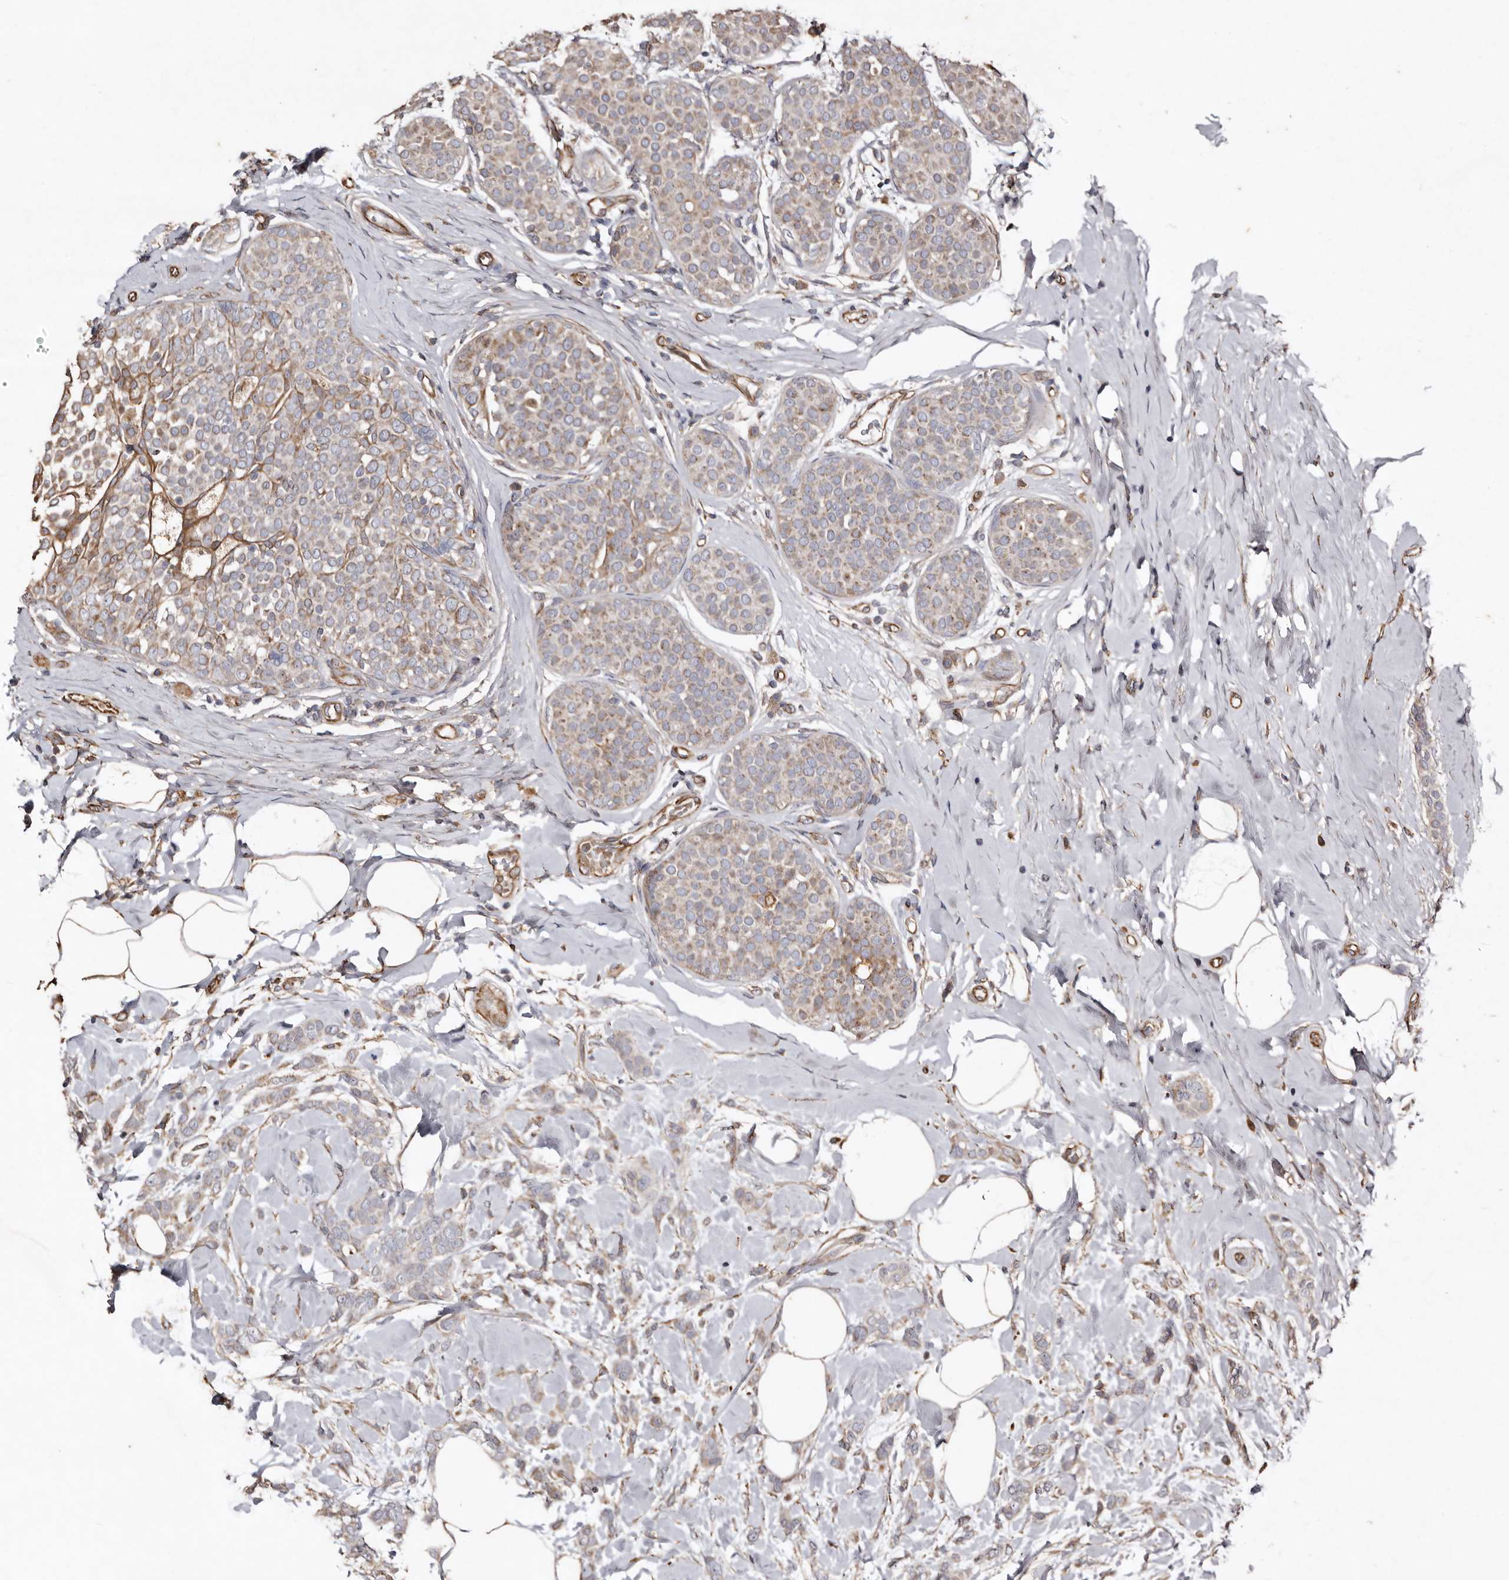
{"staining": {"intensity": "weak", "quantity": ">75%", "location": "cytoplasmic/membranous"}, "tissue": "breast cancer", "cell_type": "Tumor cells", "image_type": "cancer", "snomed": [{"axis": "morphology", "description": "Lobular carcinoma, in situ"}, {"axis": "morphology", "description": "Lobular carcinoma"}, {"axis": "topography", "description": "Breast"}], "caption": "Immunohistochemistry of lobular carcinoma in situ (breast) reveals low levels of weak cytoplasmic/membranous staining in about >75% of tumor cells. (Stains: DAB (3,3'-diaminobenzidine) in brown, nuclei in blue, Microscopy: brightfield microscopy at high magnification).", "gene": "MACC1", "patient": {"sex": "female", "age": 41}}